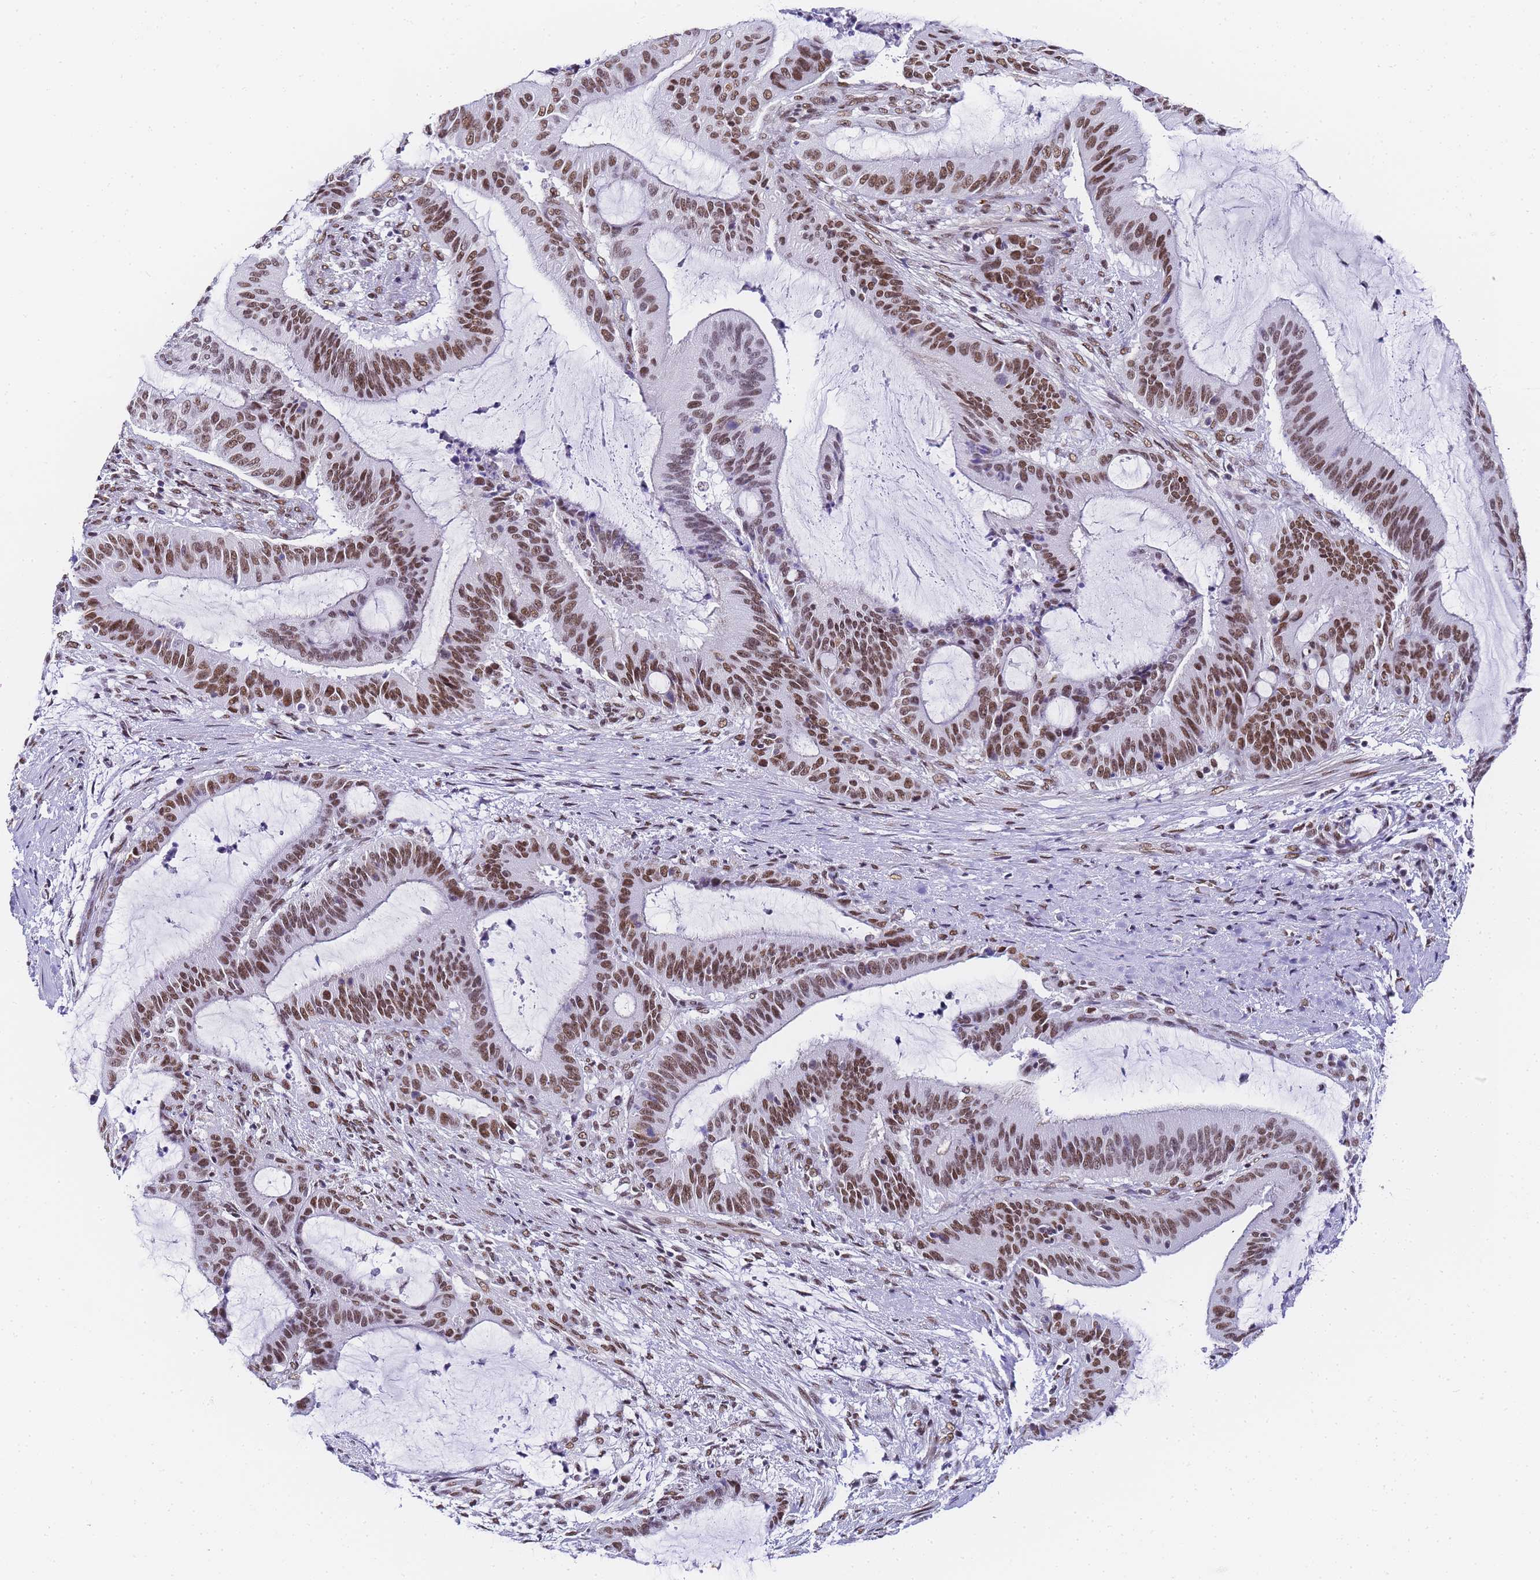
{"staining": {"intensity": "strong", "quantity": ">75%", "location": "nuclear"}, "tissue": "liver cancer", "cell_type": "Tumor cells", "image_type": "cancer", "snomed": [{"axis": "morphology", "description": "Normal tissue, NOS"}, {"axis": "morphology", "description": "Cholangiocarcinoma"}, {"axis": "topography", "description": "Liver"}, {"axis": "topography", "description": "Peripheral nerve tissue"}], "caption": "Protein staining by immunohistochemistry (IHC) displays strong nuclear positivity in approximately >75% of tumor cells in liver cholangiocarcinoma.", "gene": "POLR1A", "patient": {"sex": "female", "age": 73}}